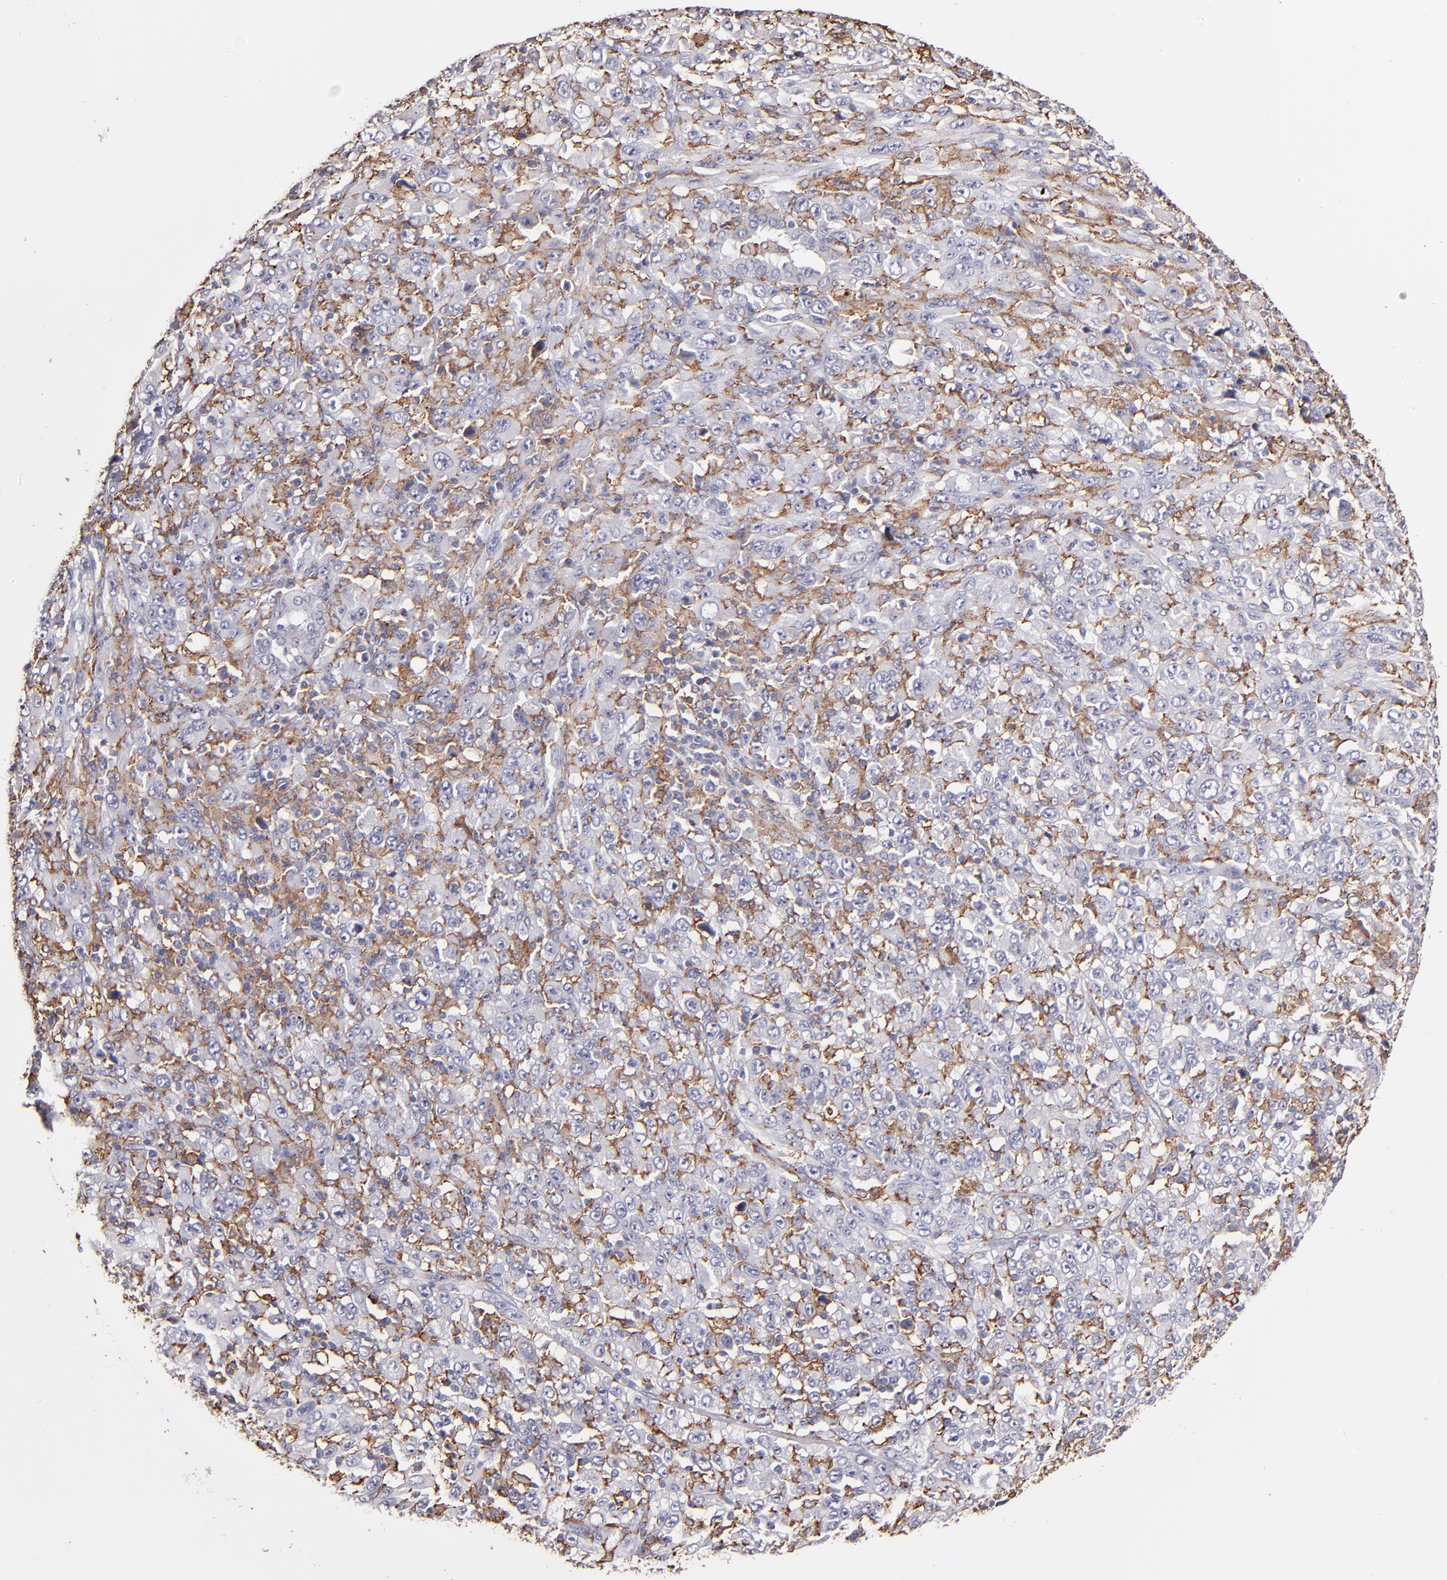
{"staining": {"intensity": "moderate", "quantity": "25%-75%", "location": "cytoplasmic/membranous"}, "tissue": "melanoma", "cell_type": "Tumor cells", "image_type": "cancer", "snomed": [{"axis": "morphology", "description": "Malignant melanoma, Metastatic site"}, {"axis": "topography", "description": "Skin"}], "caption": "Approximately 25%-75% of tumor cells in human malignant melanoma (metastatic site) show moderate cytoplasmic/membranous protein expression as visualized by brown immunohistochemical staining.", "gene": "GLDC", "patient": {"sex": "female", "age": 56}}